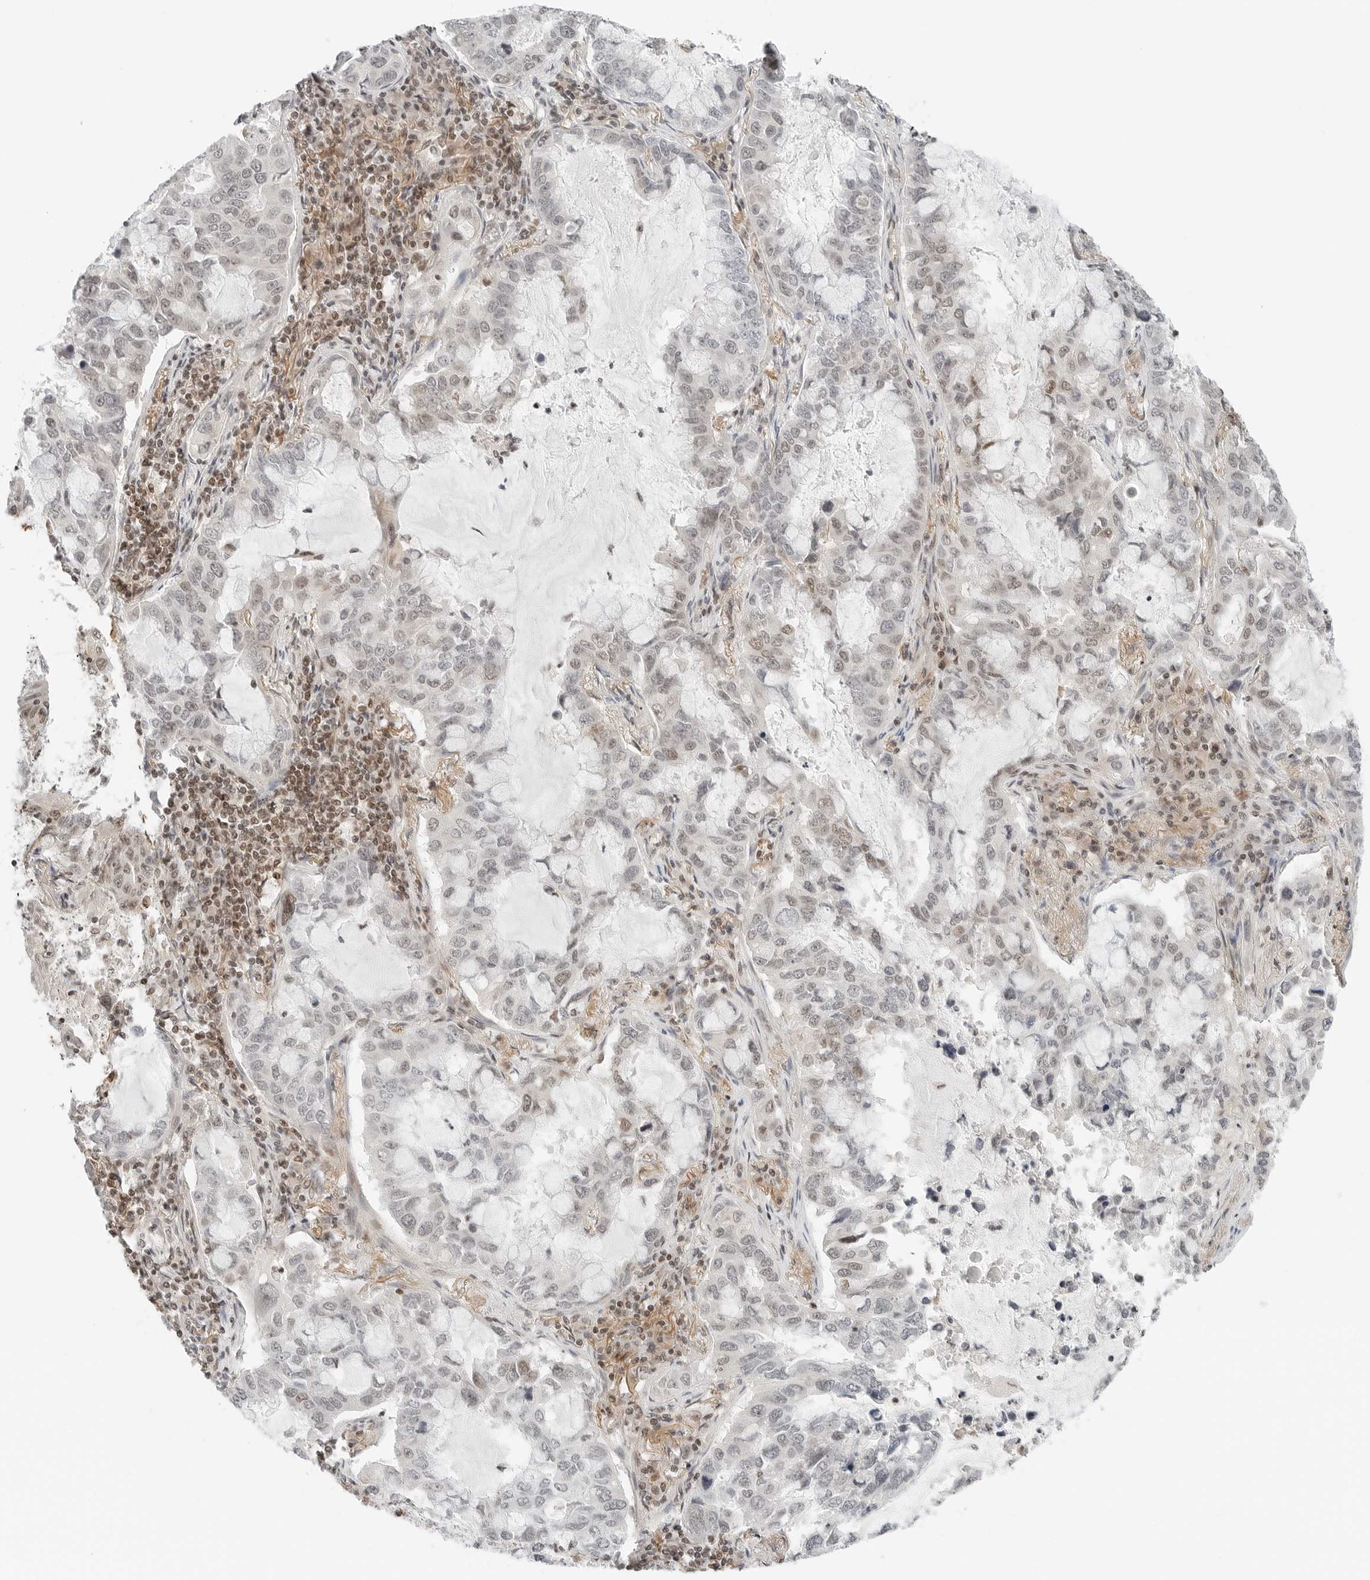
{"staining": {"intensity": "moderate", "quantity": "<25%", "location": "nuclear"}, "tissue": "lung cancer", "cell_type": "Tumor cells", "image_type": "cancer", "snomed": [{"axis": "morphology", "description": "Adenocarcinoma, NOS"}, {"axis": "topography", "description": "Lung"}], "caption": "Adenocarcinoma (lung) tissue displays moderate nuclear expression in about <25% of tumor cells, visualized by immunohistochemistry. (DAB (3,3'-diaminobenzidine) IHC, brown staining for protein, blue staining for nuclei).", "gene": "CRTC2", "patient": {"sex": "male", "age": 64}}